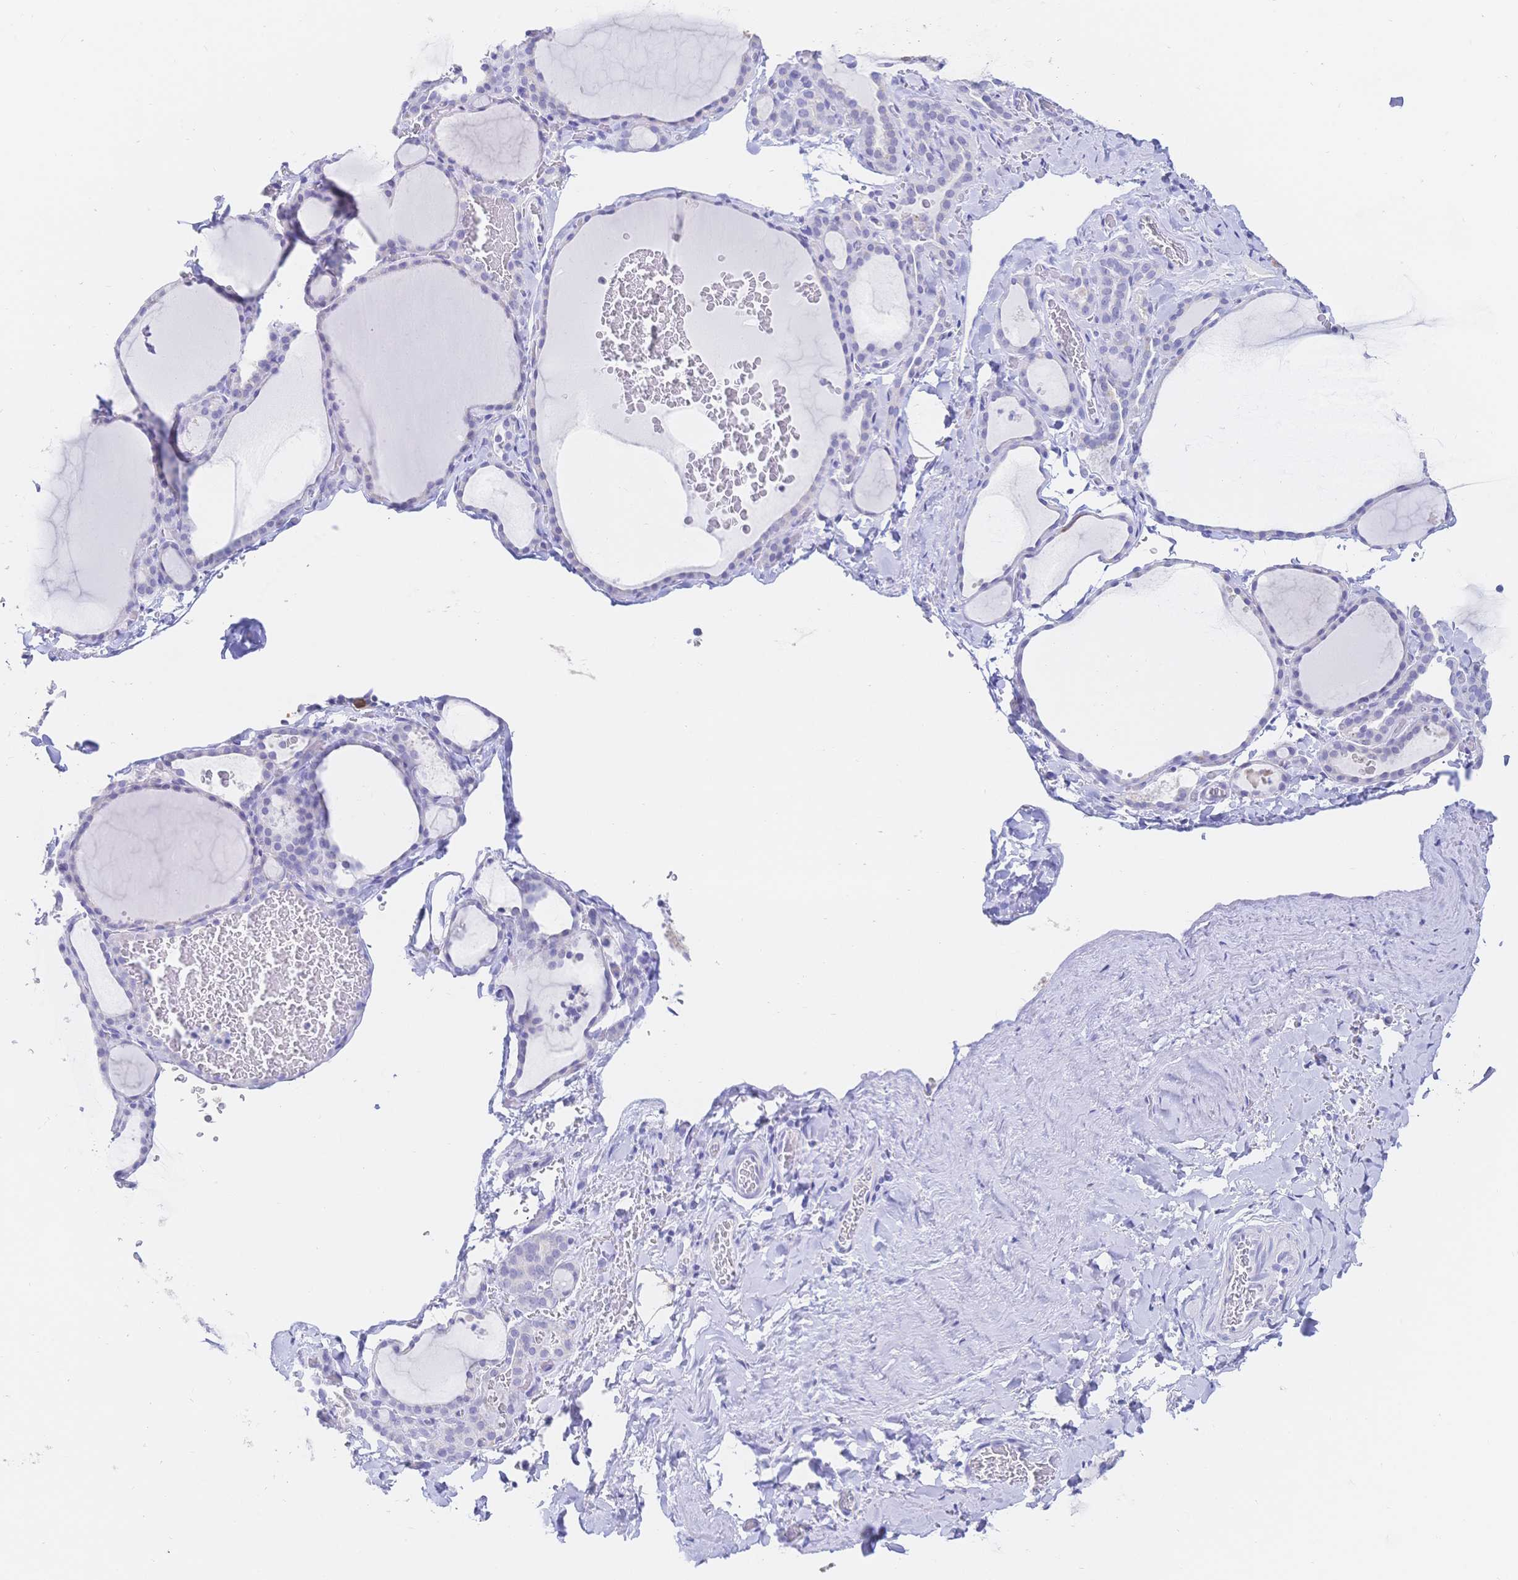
{"staining": {"intensity": "negative", "quantity": "none", "location": "none"}, "tissue": "thyroid gland", "cell_type": "Glandular cells", "image_type": "normal", "snomed": [{"axis": "morphology", "description": "Normal tissue, NOS"}, {"axis": "topography", "description": "Thyroid gland"}], "caption": "DAB immunohistochemical staining of benign human thyroid gland reveals no significant staining in glandular cells. (Stains: DAB immunohistochemistry with hematoxylin counter stain, Microscopy: brightfield microscopy at high magnification).", "gene": "RRM1", "patient": {"sex": "female", "age": 22}}